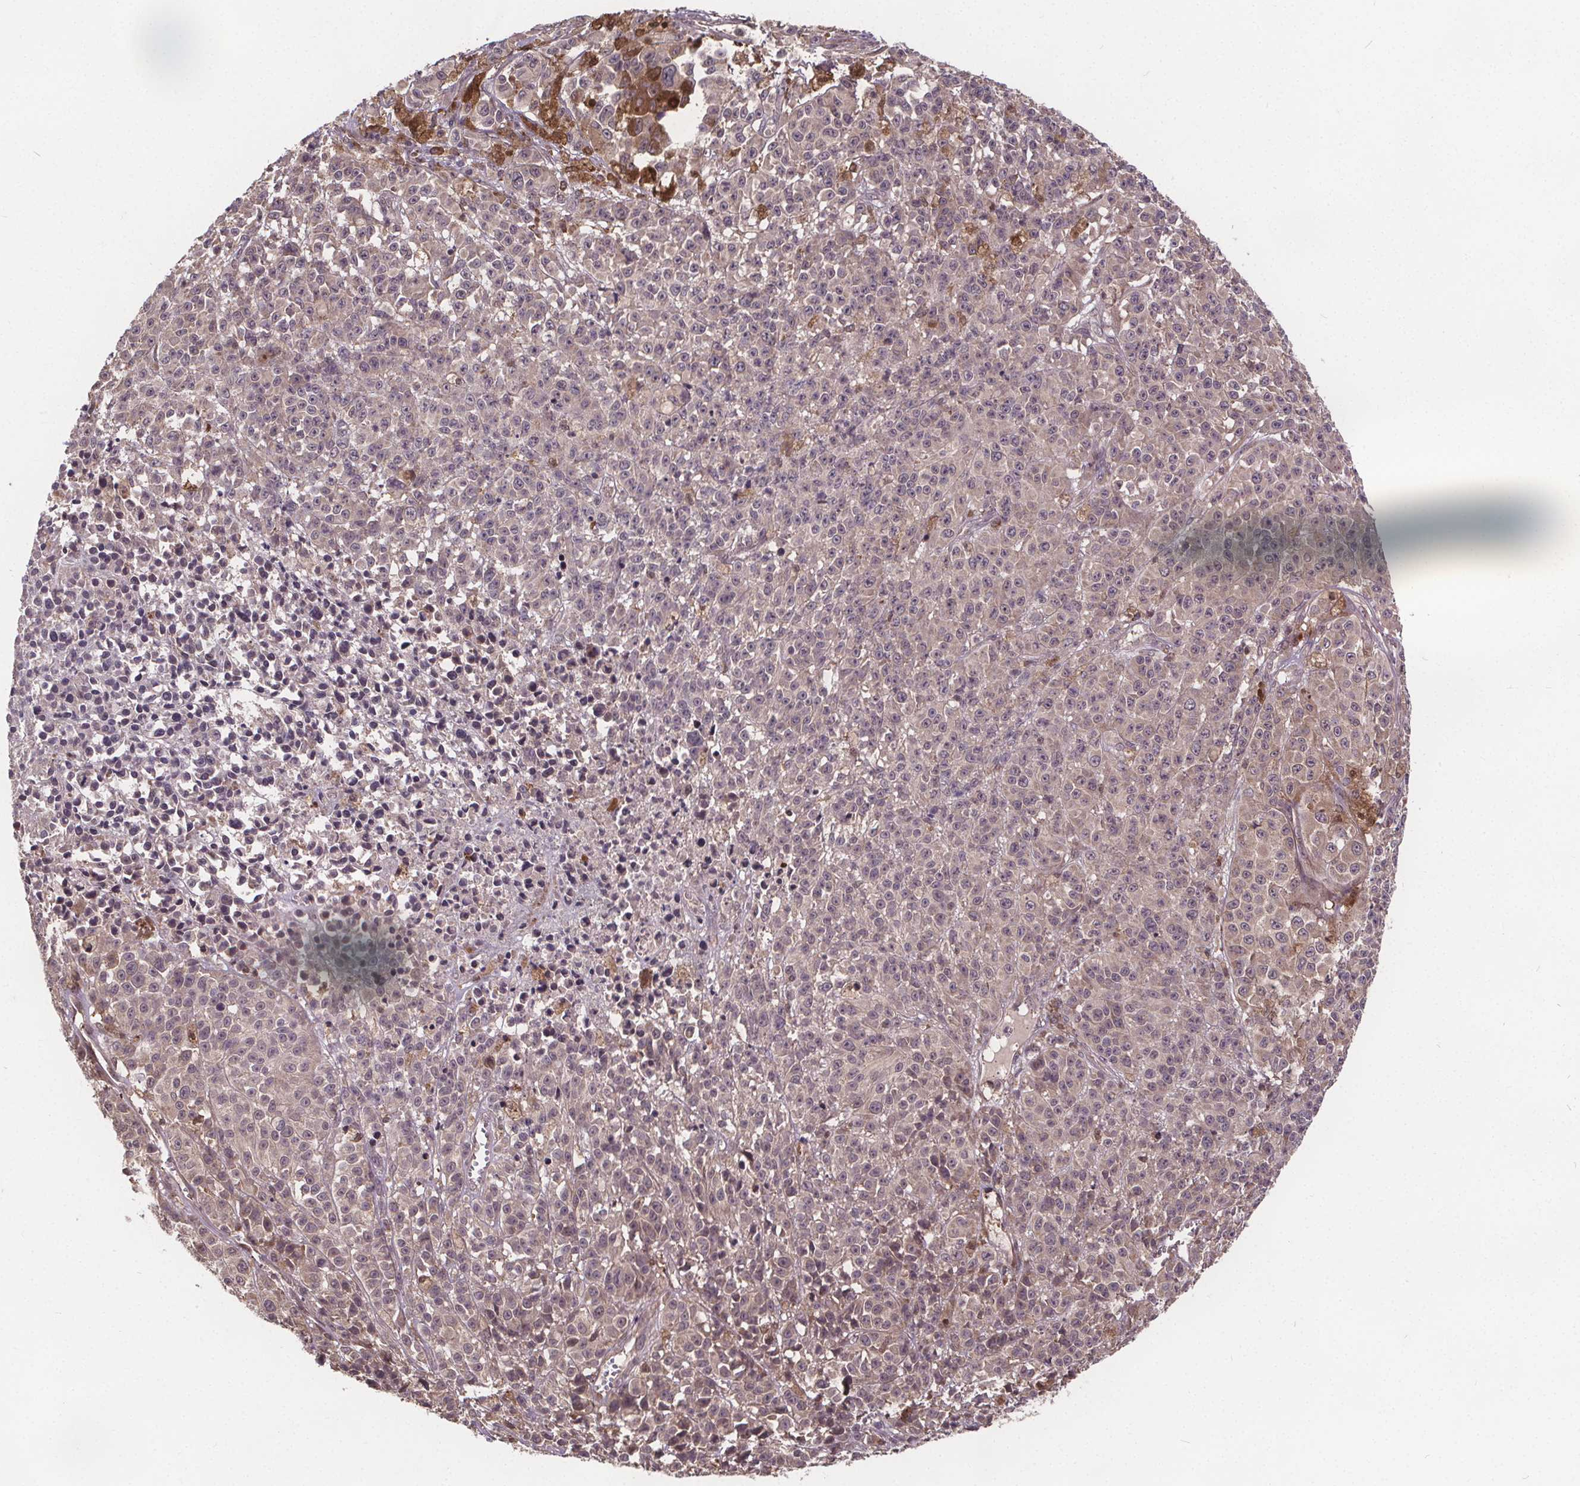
{"staining": {"intensity": "negative", "quantity": "none", "location": "none"}, "tissue": "melanoma", "cell_type": "Tumor cells", "image_type": "cancer", "snomed": [{"axis": "morphology", "description": "Malignant melanoma, NOS"}, {"axis": "topography", "description": "Skin"}], "caption": "DAB (3,3'-diaminobenzidine) immunohistochemical staining of human malignant melanoma displays no significant expression in tumor cells. Brightfield microscopy of IHC stained with DAB (3,3'-diaminobenzidine) (brown) and hematoxylin (blue), captured at high magnification.", "gene": "USP9X", "patient": {"sex": "female", "age": 58}}